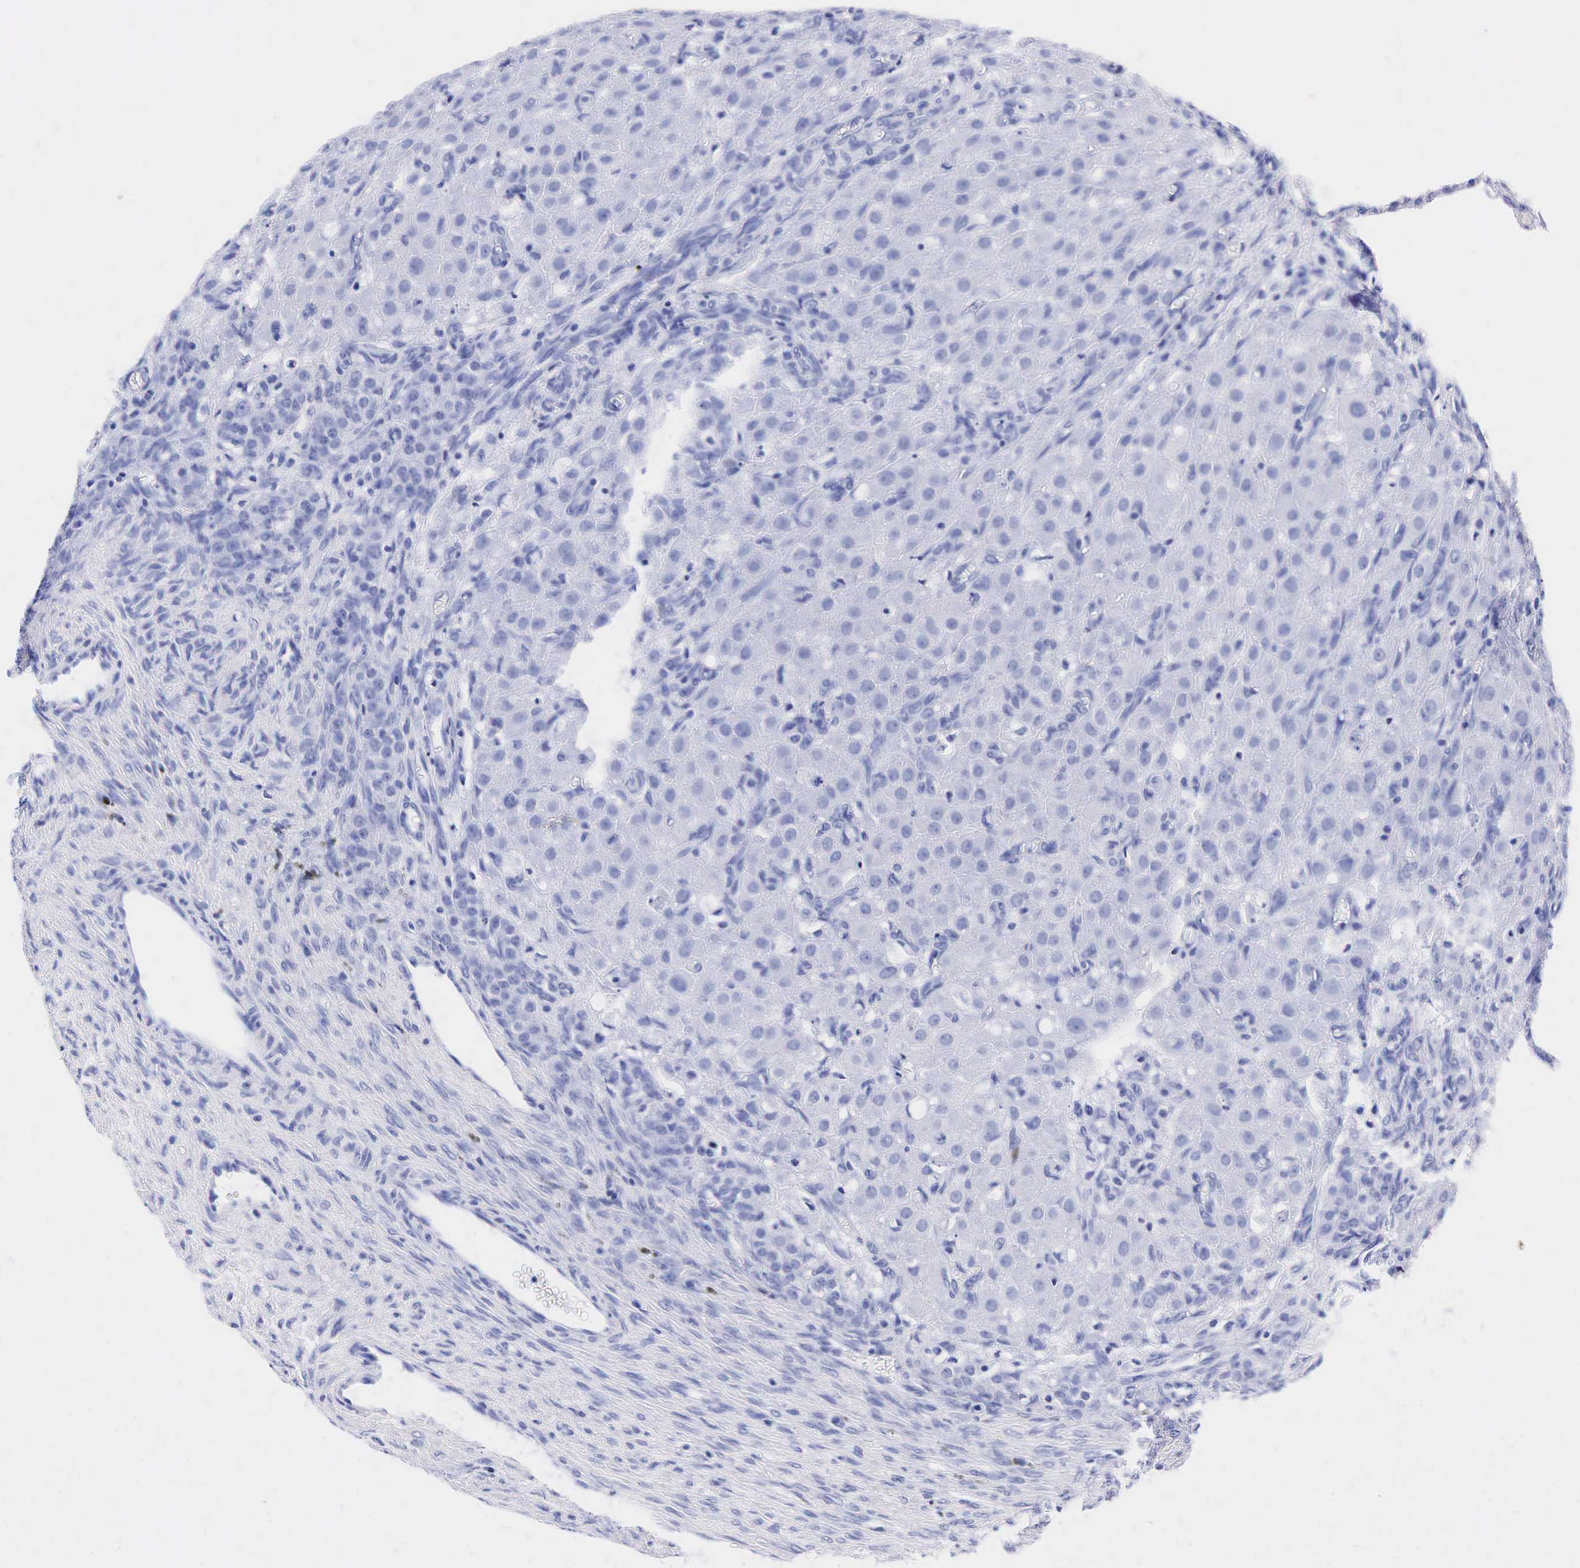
{"staining": {"intensity": "negative", "quantity": "none", "location": "none"}, "tissue": "ovary", "cell_type": "Follicle cells", "image_type": "normal", "snomed": [{"axis": "morphology", "description": "Normal tissue, NOS"}, {"axis": "topography", "description": "Ovary"}], "caption": "High magnification brightfield microscopy of unremarkable ovary stained with DAB (brown) and counterstained with hematoxylin (blue): follicle cells show no significant expression.", "gene": "TG", "patient": {"sex": "female", "age": 32}}